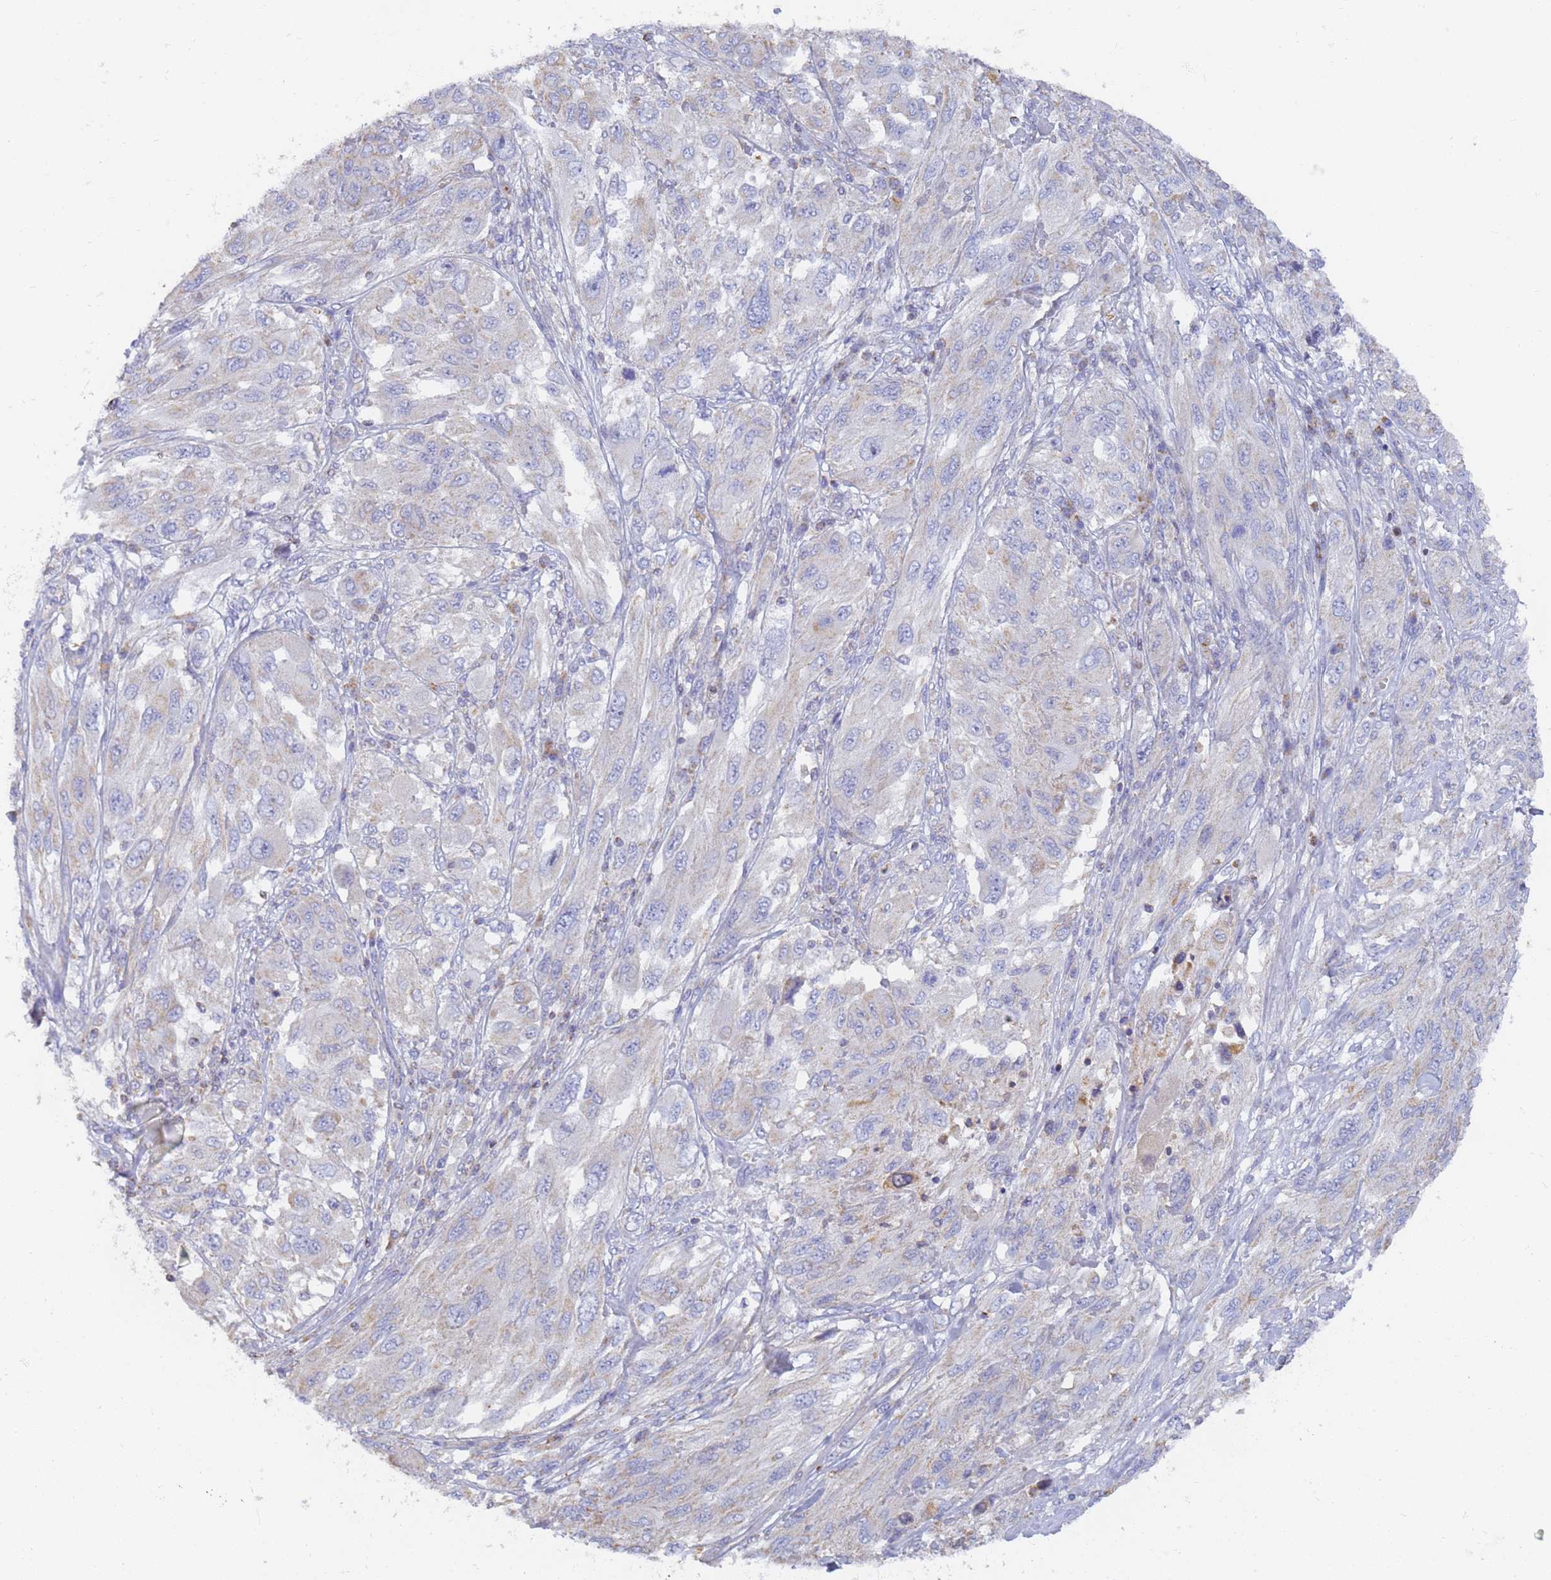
{"staining": {"intensity": "moderate", "quantity": "<25%", "location": "cytoplasmic/membranous"}, "tissue": "melanoma", "cell_type": "Tumor cells", "image_type": "cancer", "snomed": [{"axis": "morphology", "description": "Malignant melanoma, NOS"}, {"axis": "topography", "description": "Skin"}], "caption": "Tumor cells exhibit moderate cytoplasmic/membranous positivity in about <25% of cells in melanoma.", "gene": "UTP23", "patient": {"sex": "female", "age": 91}}